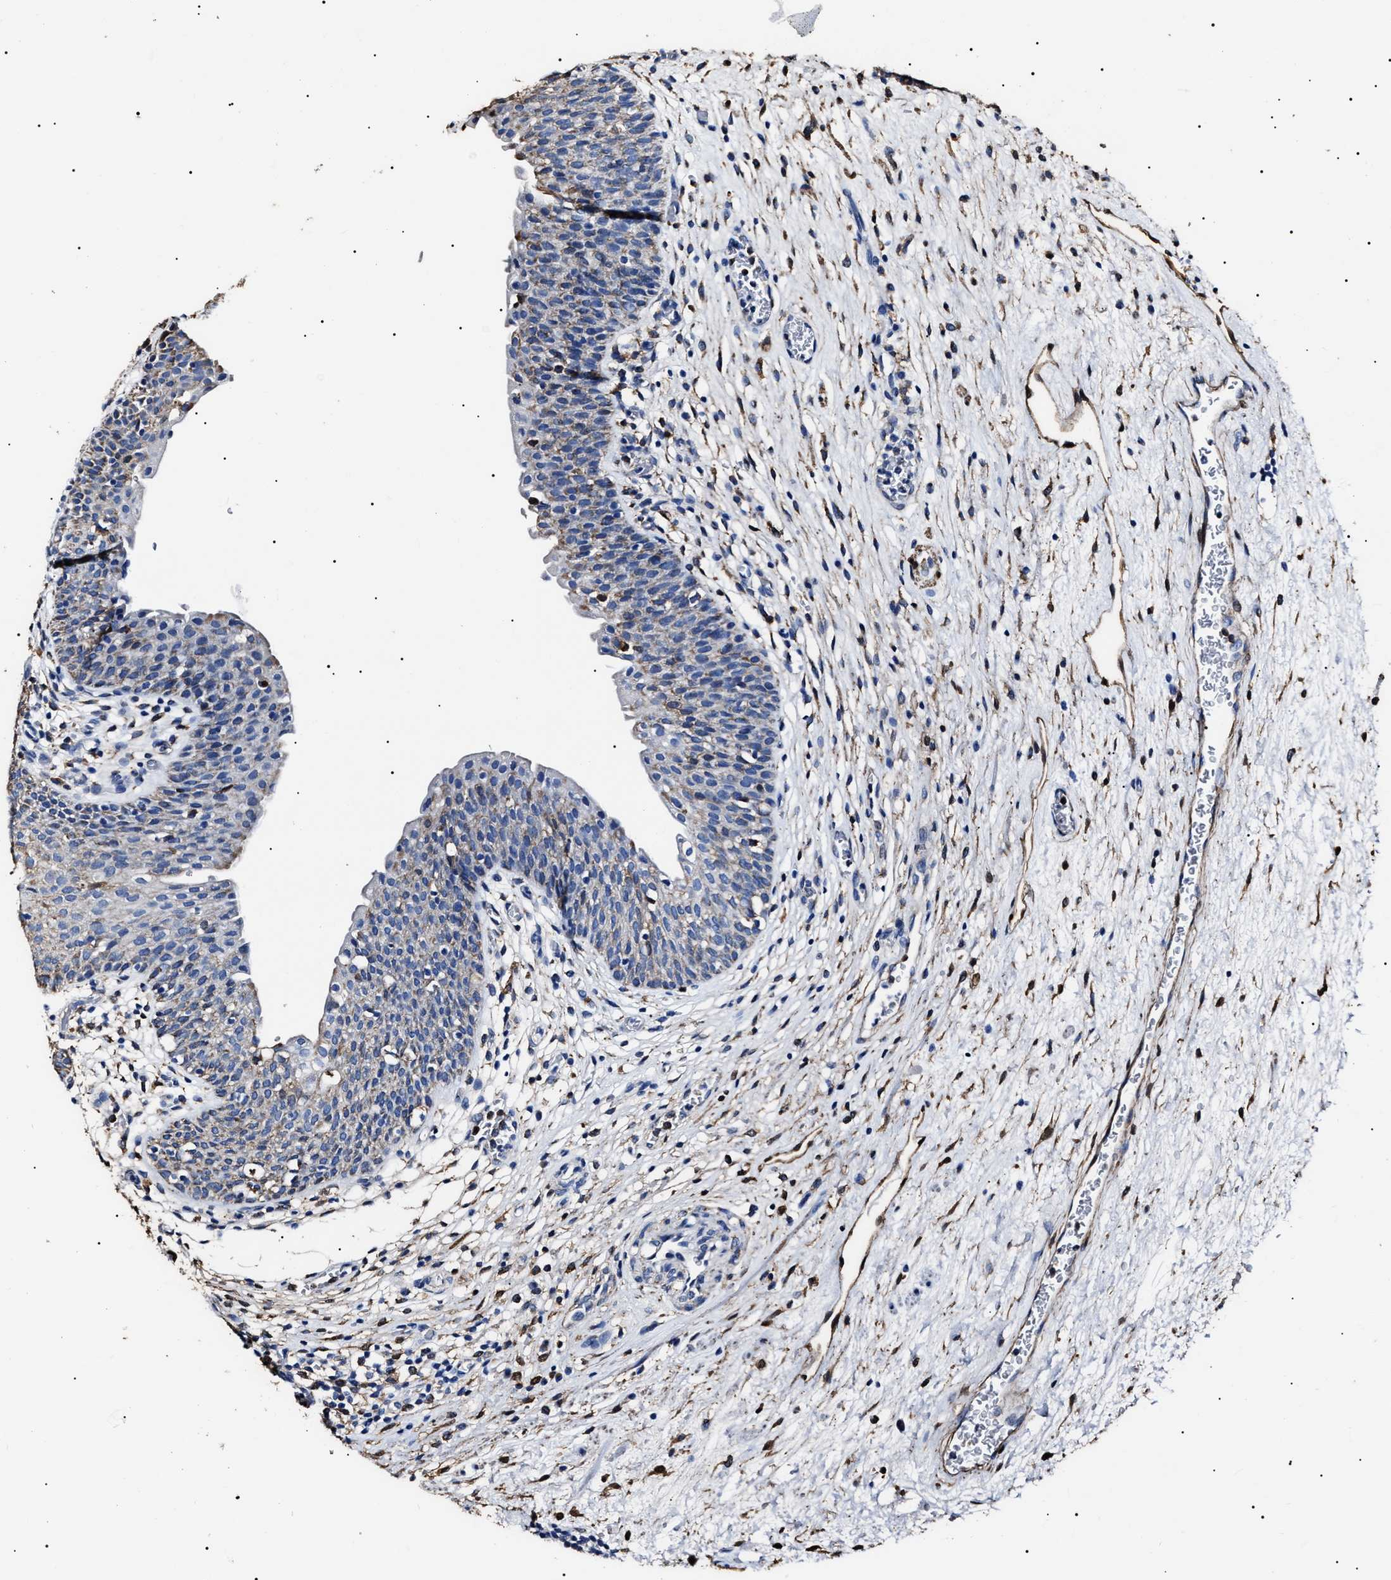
{"staining": {"intensity": "weak", "quantity": "<25%", "location": "cytoplasmic/membranous"}, "tissue": "urinary bladder", "cell_type": "Urothelial cells", "image_type": "normal", "snomed": [{"axis": "morphology", "description": "Normal tissue, NOS"}, {"axis": "topography", "description": "Urinary bladder"}], "caption": "Photomicrograph shows no significant protein expression in urothelial cells of unremarkable urinary bladder.", "gene": "ALDH1A1", "patient": {"sex": "male", "age": 37}}